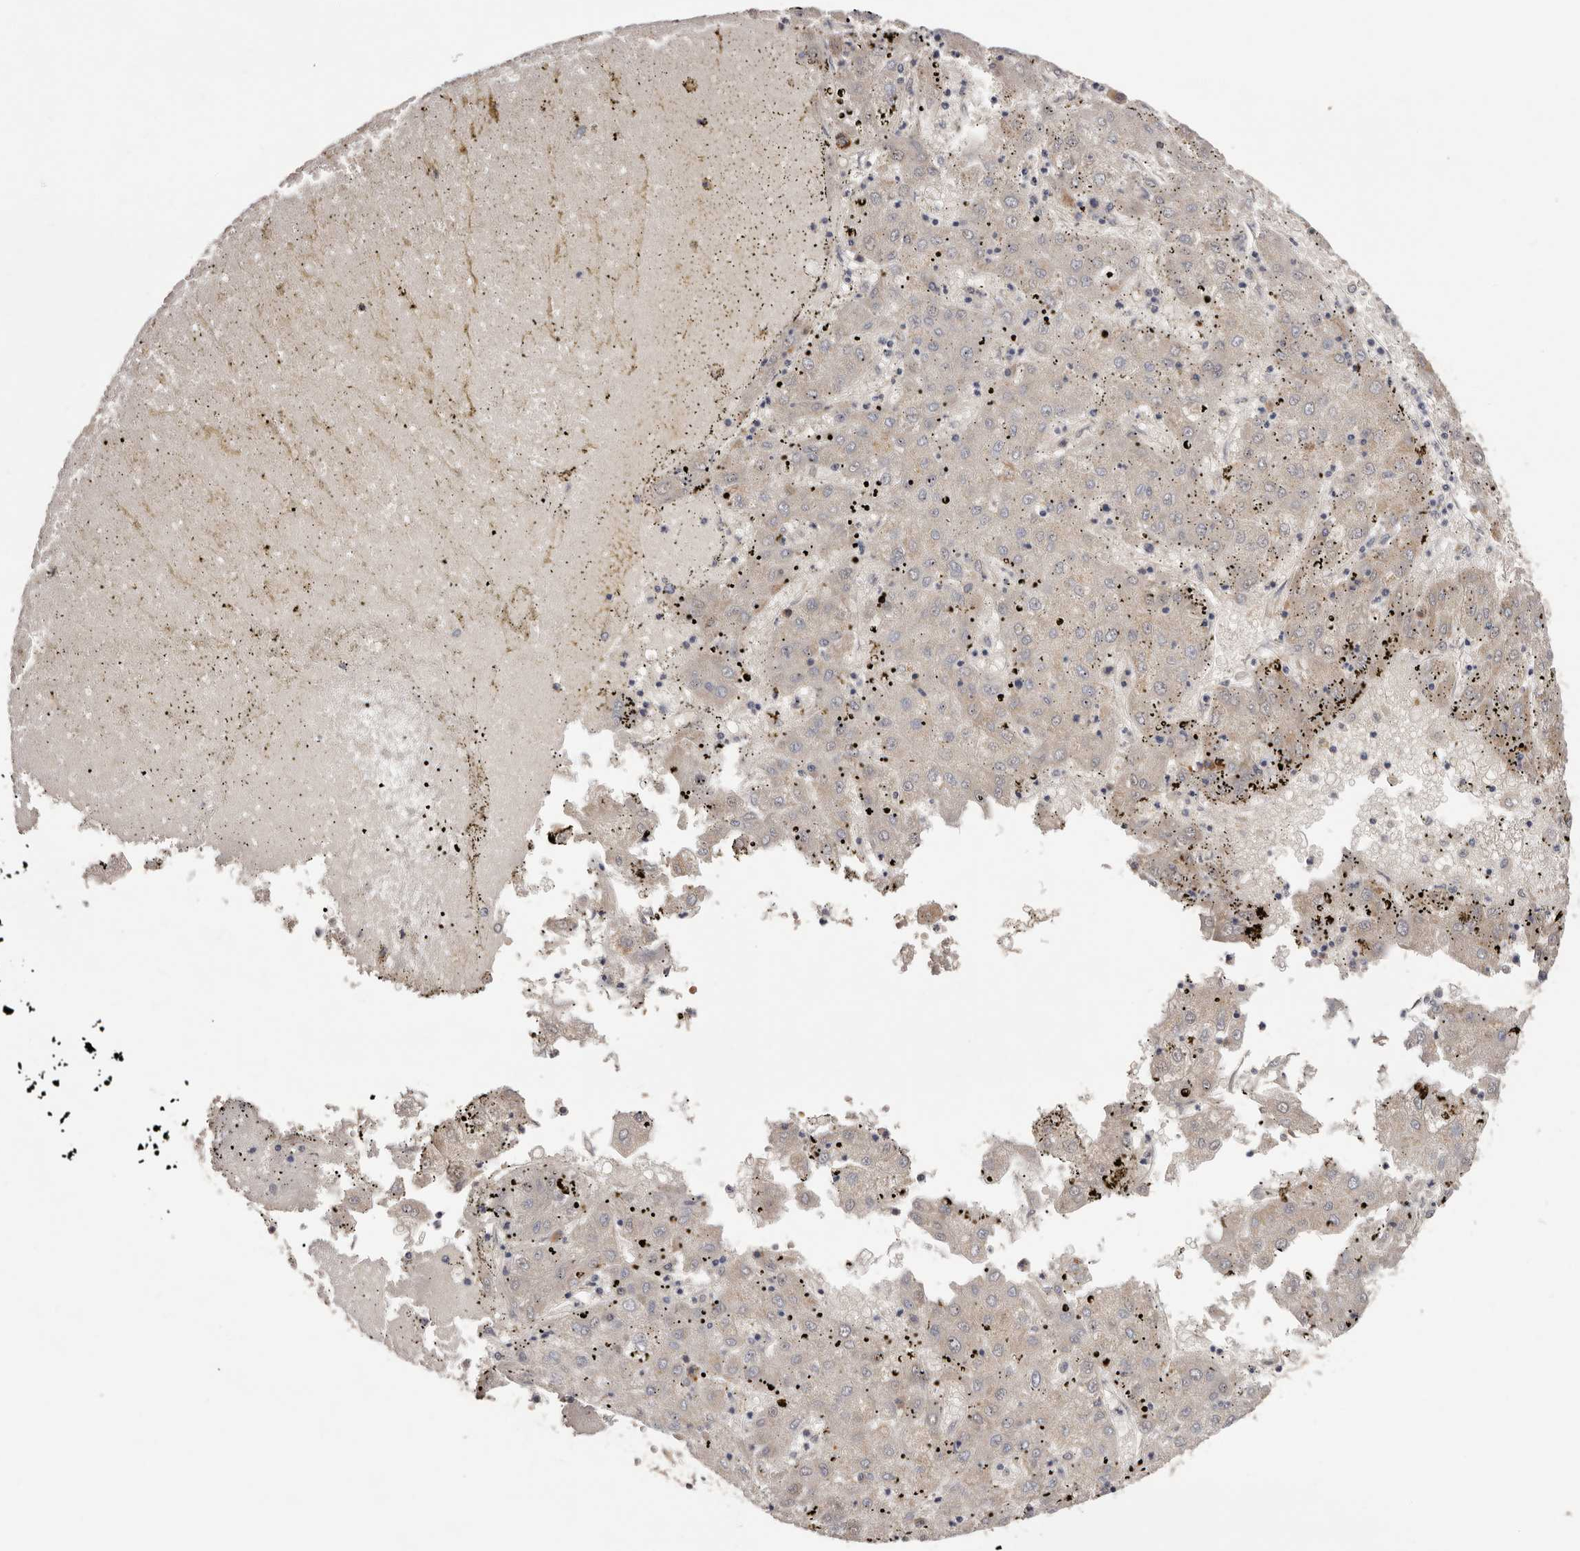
{"staining": {"intensity": "weak", "quantity": "25%-75%", "location": "cytoplasmic/membranous"}, "tissue": "liver cancer", "cell_type": "Tumor cells", "image_type": "cancer", "snomed": [{"axis": "morphology", "description": "Carcinoma, Hepatocellular, NOS"}, {"axis": "topography", "description": "Liver"}], "caption": "Immunohistochemistry (IHC) (DAB (3,3'-diaminobenzidine)) staining of liver hepatocellular carcinoma reveals weak cytoplasmic/membranous protein expression in about 25%-75% of tumor cells.", "gene": "LTV1", "patient": {"sex": "male", "age": 72}}